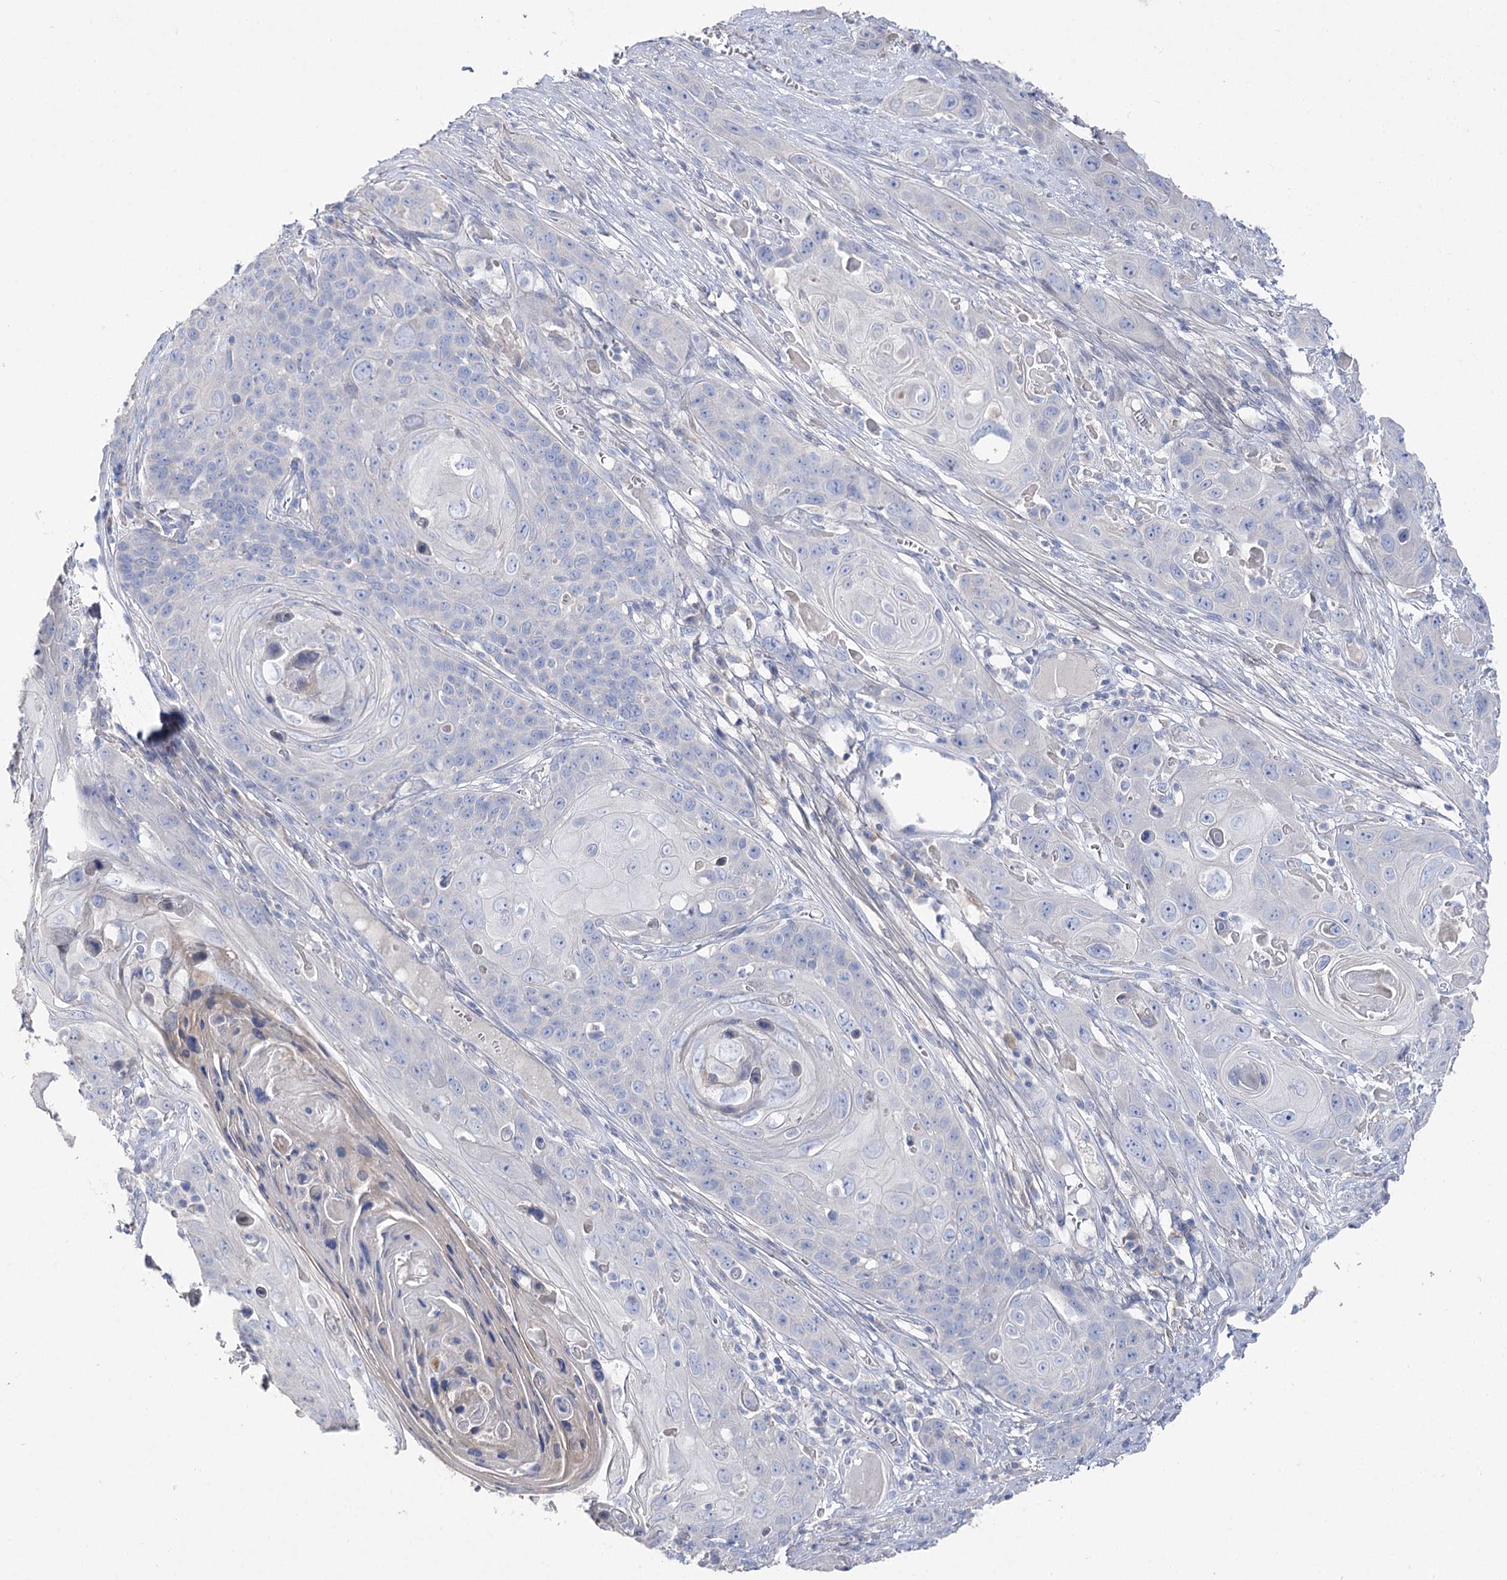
{"staining": {"intensity": "negative", "quantity": "none", "location": "none"}, "tissue": "skin cancer", "cell_type": "Tumor cells", "image_type": "cancer", "snomed": [{"axis": "morphology", "description": "Squamous cell carcinoma, NOS"}, {"axis": "topography", "description": "Skin"}], "caption": "Immunohistochemistry (IHC) histopathology image of neoplastic tissue: human skin cancer (squamous cell carcinoma) stained with DAB reveals no significant protein expression in tumor cells. The staining was performed using DAB (3,3'-diaminobenzidine) to visualize the protein expression in brown, while the nuclei were stained in blue with hematoxylin (Magnification: 20x).", "gene": "NRAP", "patient": {"sex": "male", "age": 55}}